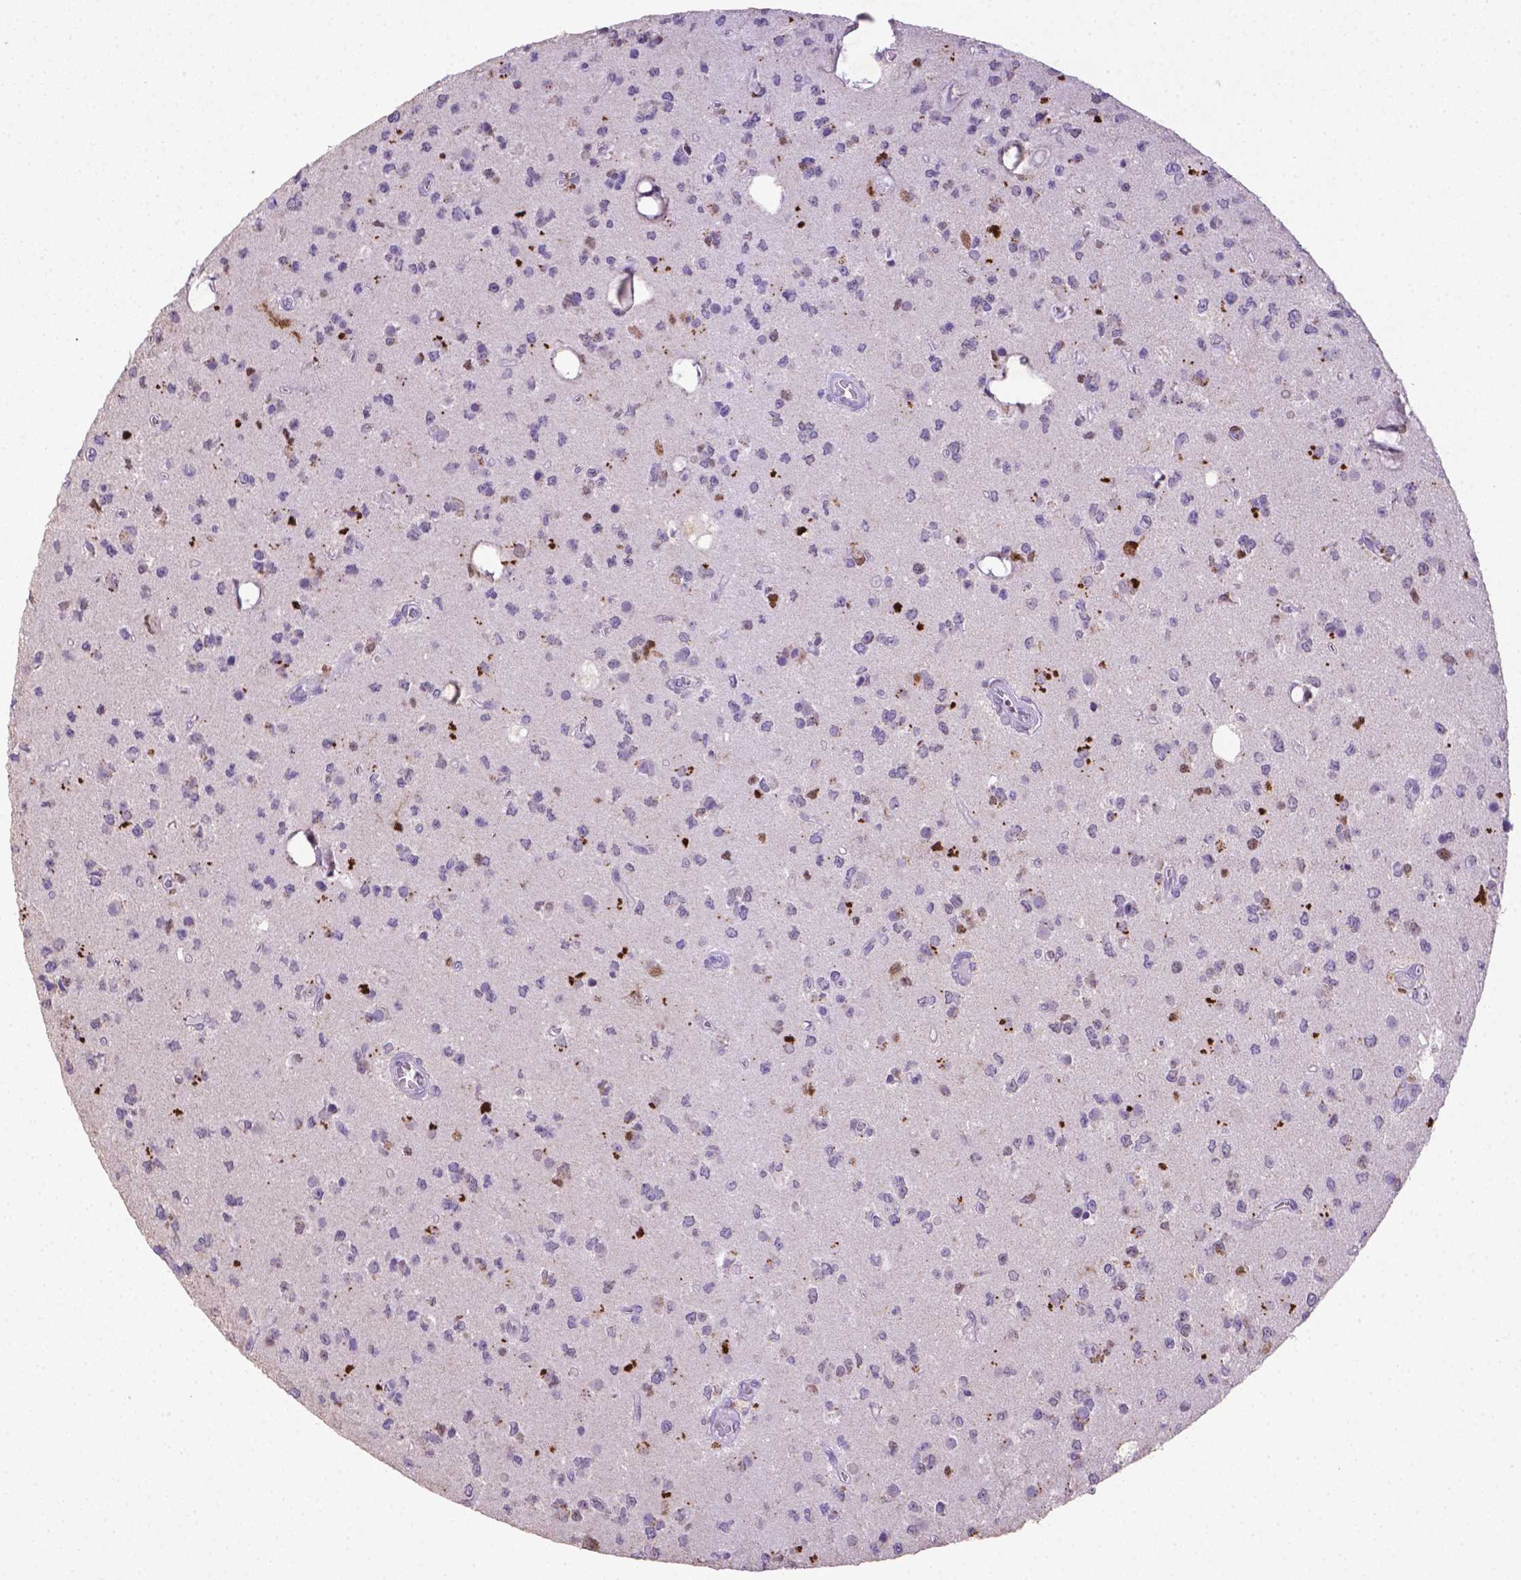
{"staining": {"intensity": "negative", "quantity": "none", "location": "none"}, "tissue": "glioma", "cell_type": "Tumor cells", "image_type": "cancer", "snomed": [{"axis": "morphology", "description": "Glioma, malignant, Low grade"}, {"axis": "topography", "description": "Brain"}], "caption": "This is an IHC photomicrograph of glioma. There is no staining in tumor cells.", "gene": "CDKN1A", "patient": {"sex": "female", "age": 45}}